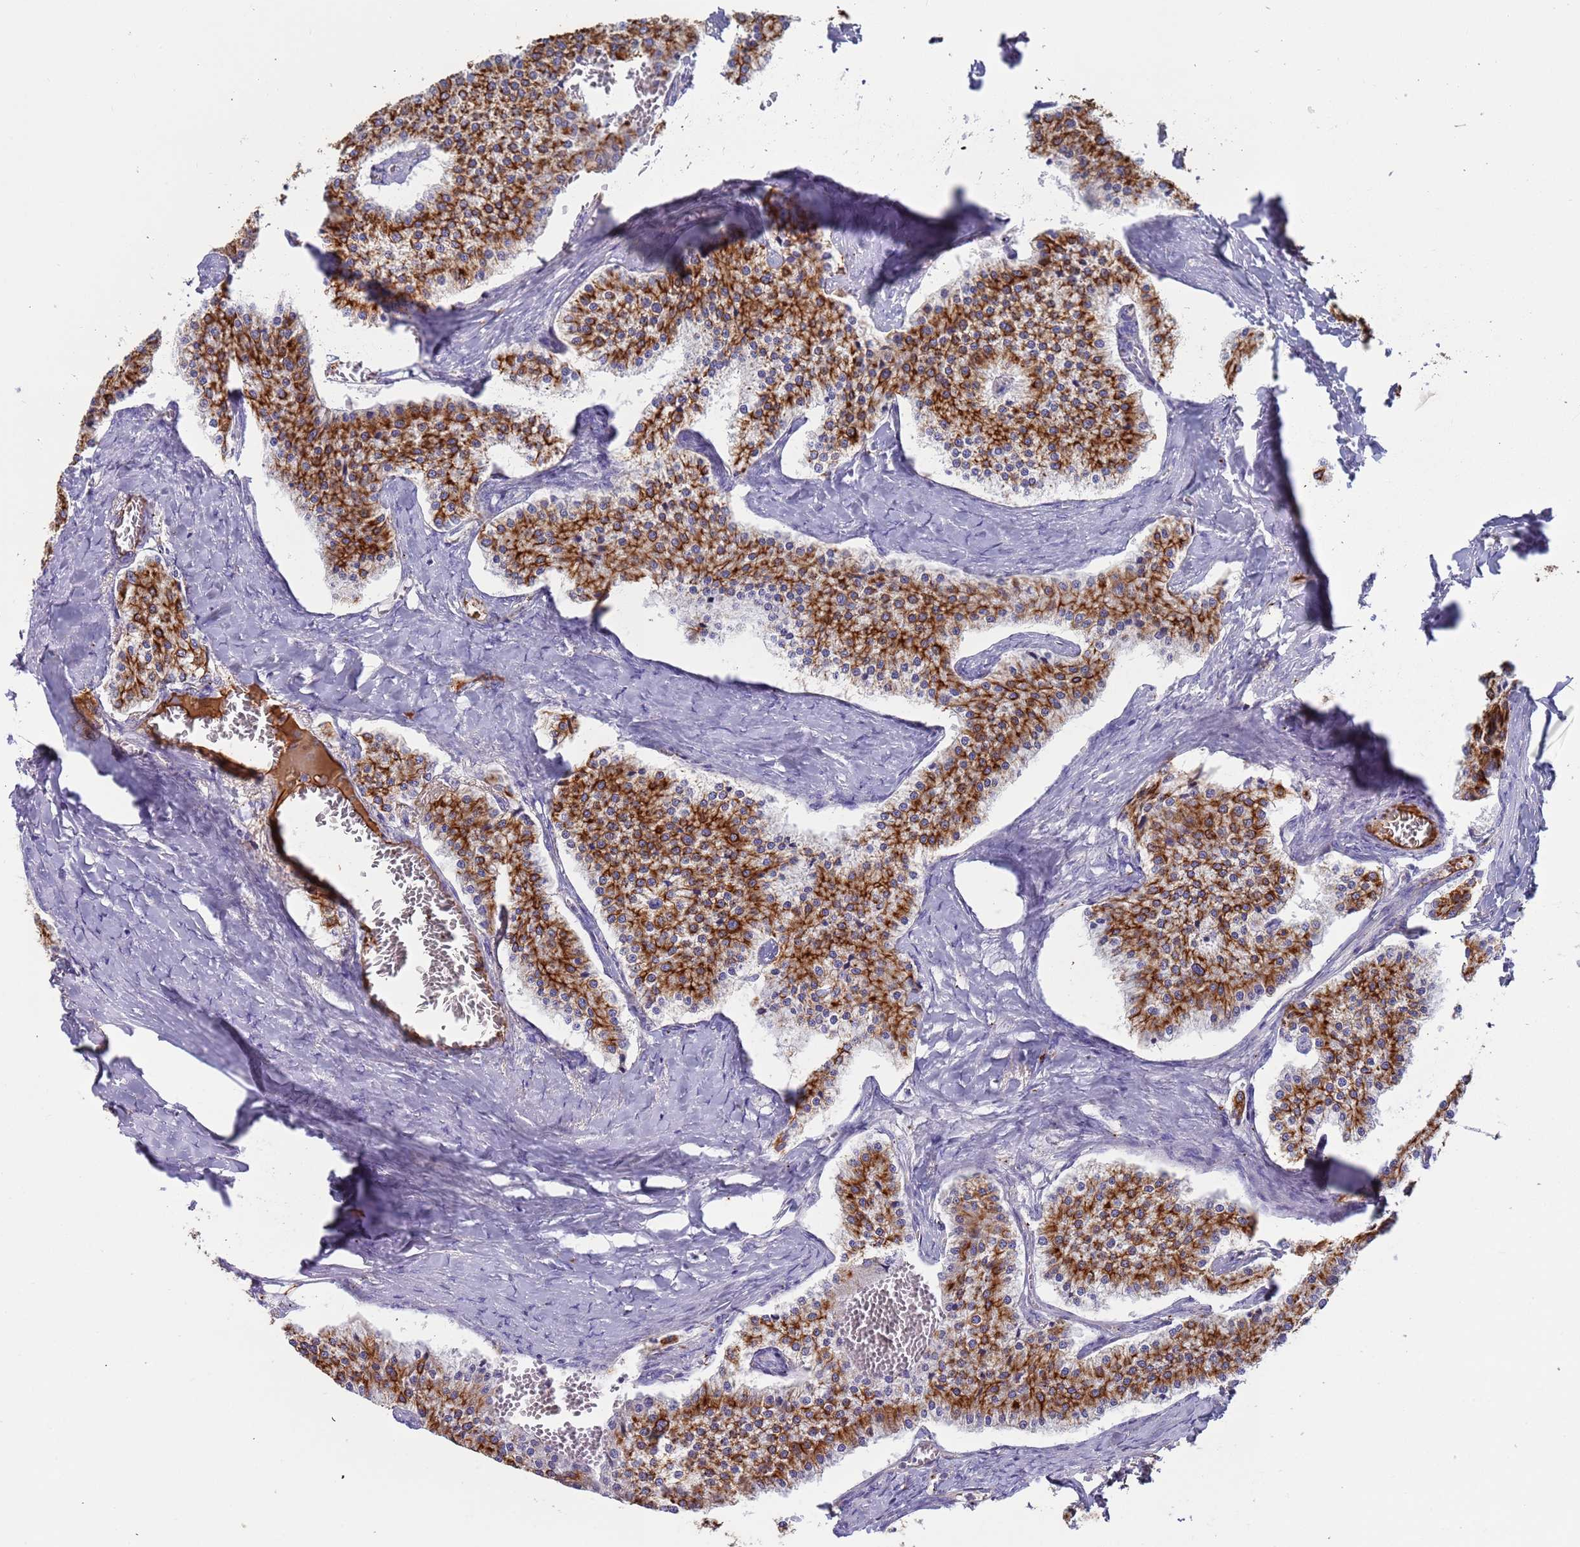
{"staining": {"intensity": "strong", "quantity": ">75%", "location": "cytoplasmic/membranous"}, "tissue": "carcinoid", "cell_type": "Tumor cells", "image_type": "cancer", "snomed": [{"axis": "morphology", "description": "Carcinoid, malignant, NOS"}, {"axis": "topography", "description": "Colon"}], "caption": "Strong cytoplasmic/membranous expression for a protein is appreciated in about >75% of tumor cells of carcinoid (malignant) using immunohistochemistry.", "gene": "CYSLTR2", "patient": {"sex": "female", "age": 52}}